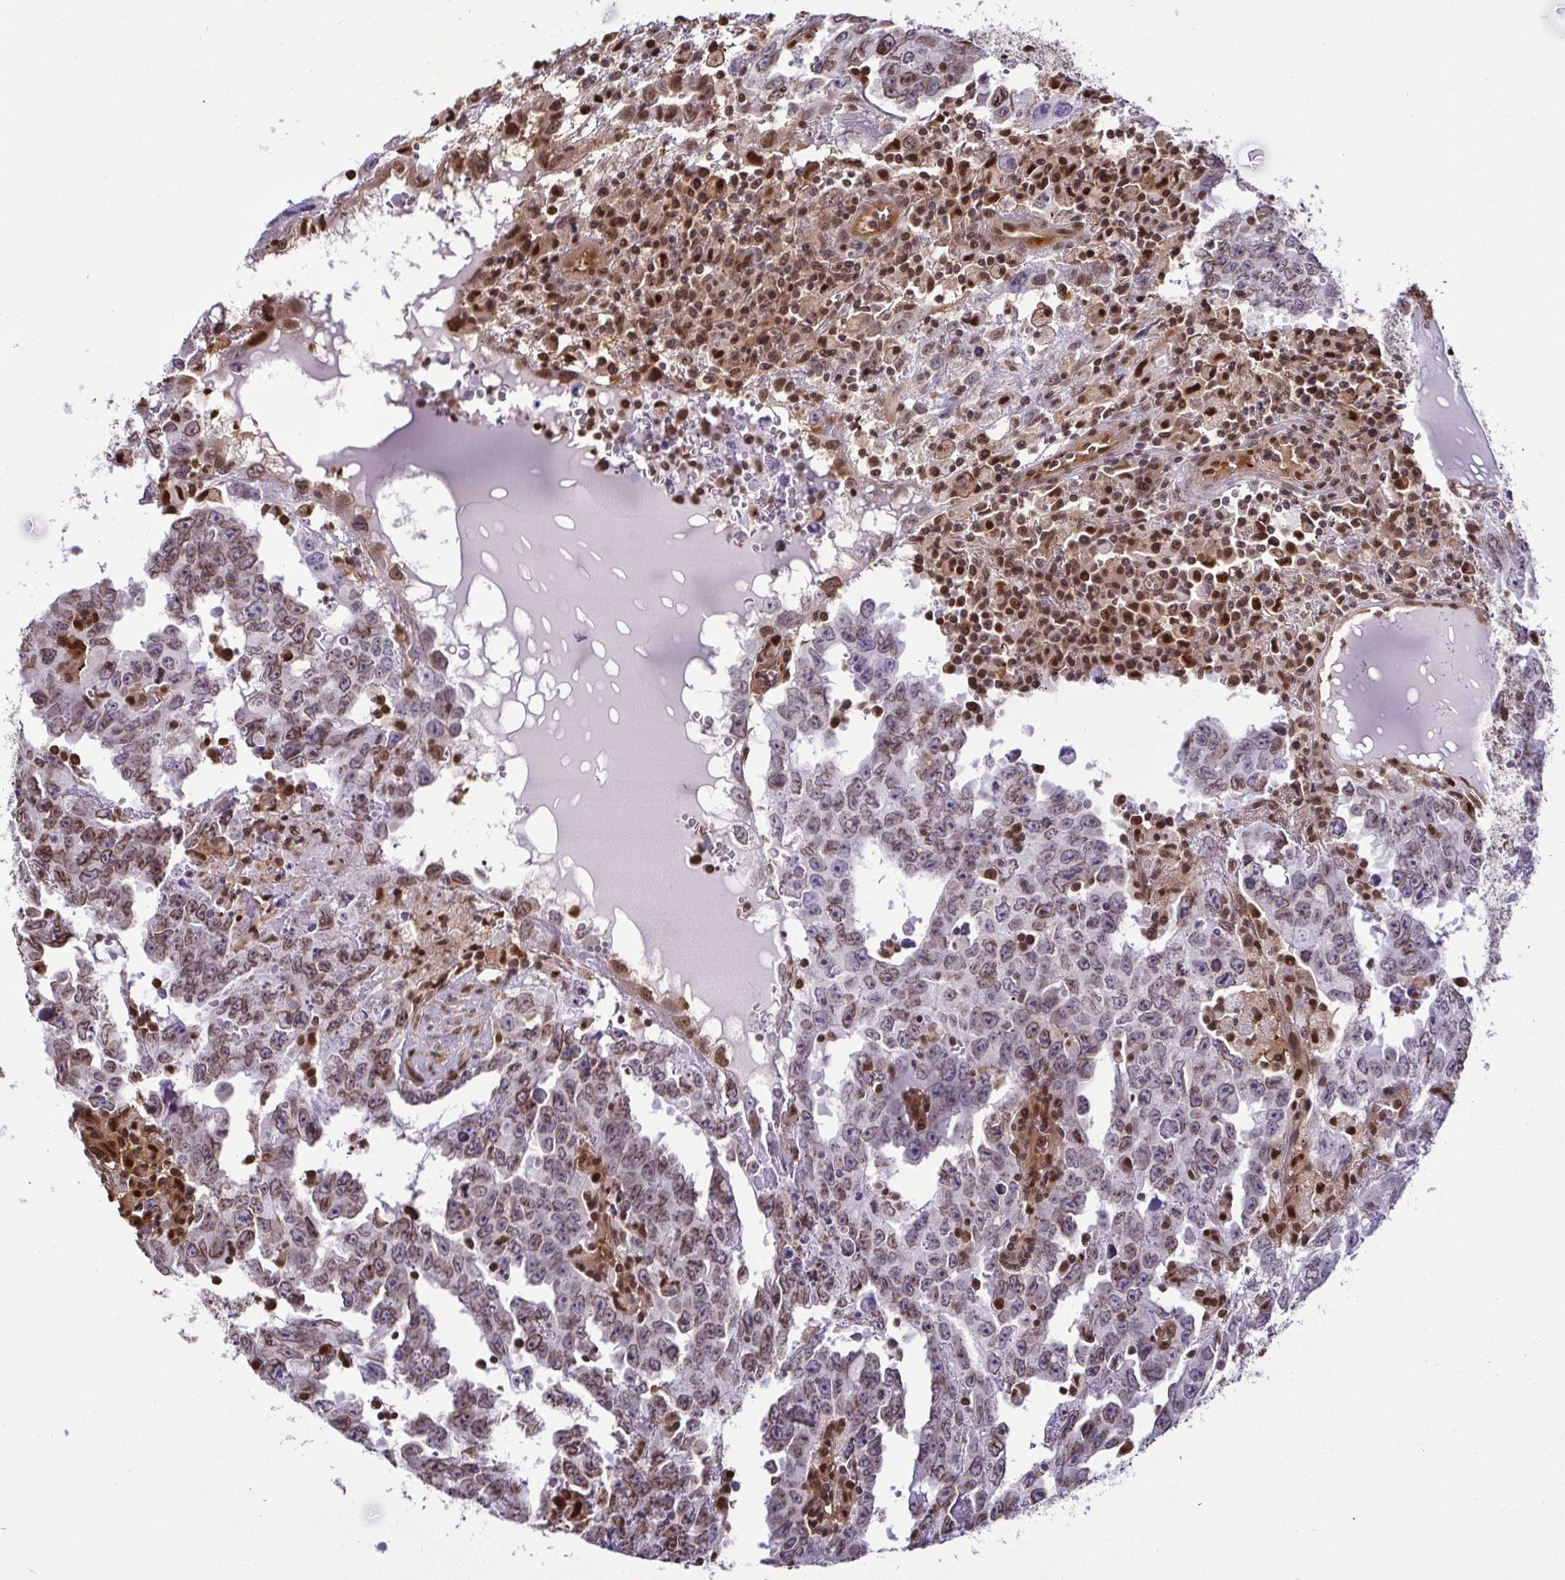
{"staining": {"intensity": "weak", "quantity": ">75%", "location": "cytoplasmic/membranous,nuclear"}, "tissue": "testis cancer", "cell_type": "Tumor cells", "image_type": "cancer", "snomed": [{"axis": "morphology", "description": "Carcinoma, Embryonal, NOS"}, {"axis": "topography", "description": "Testis"}], "caption": "High-power microscopy captured an IHC histopathology image of testis embryonal carcinoma, revealing weak cytoplasmic/membranous and nuclear staining in approximately >75% of tumor cells. (DAB = brown stain, brightfield microscopy at high magnification).", "gene": "PSMB9", "patient": {"sex": "male", "age": 22}}